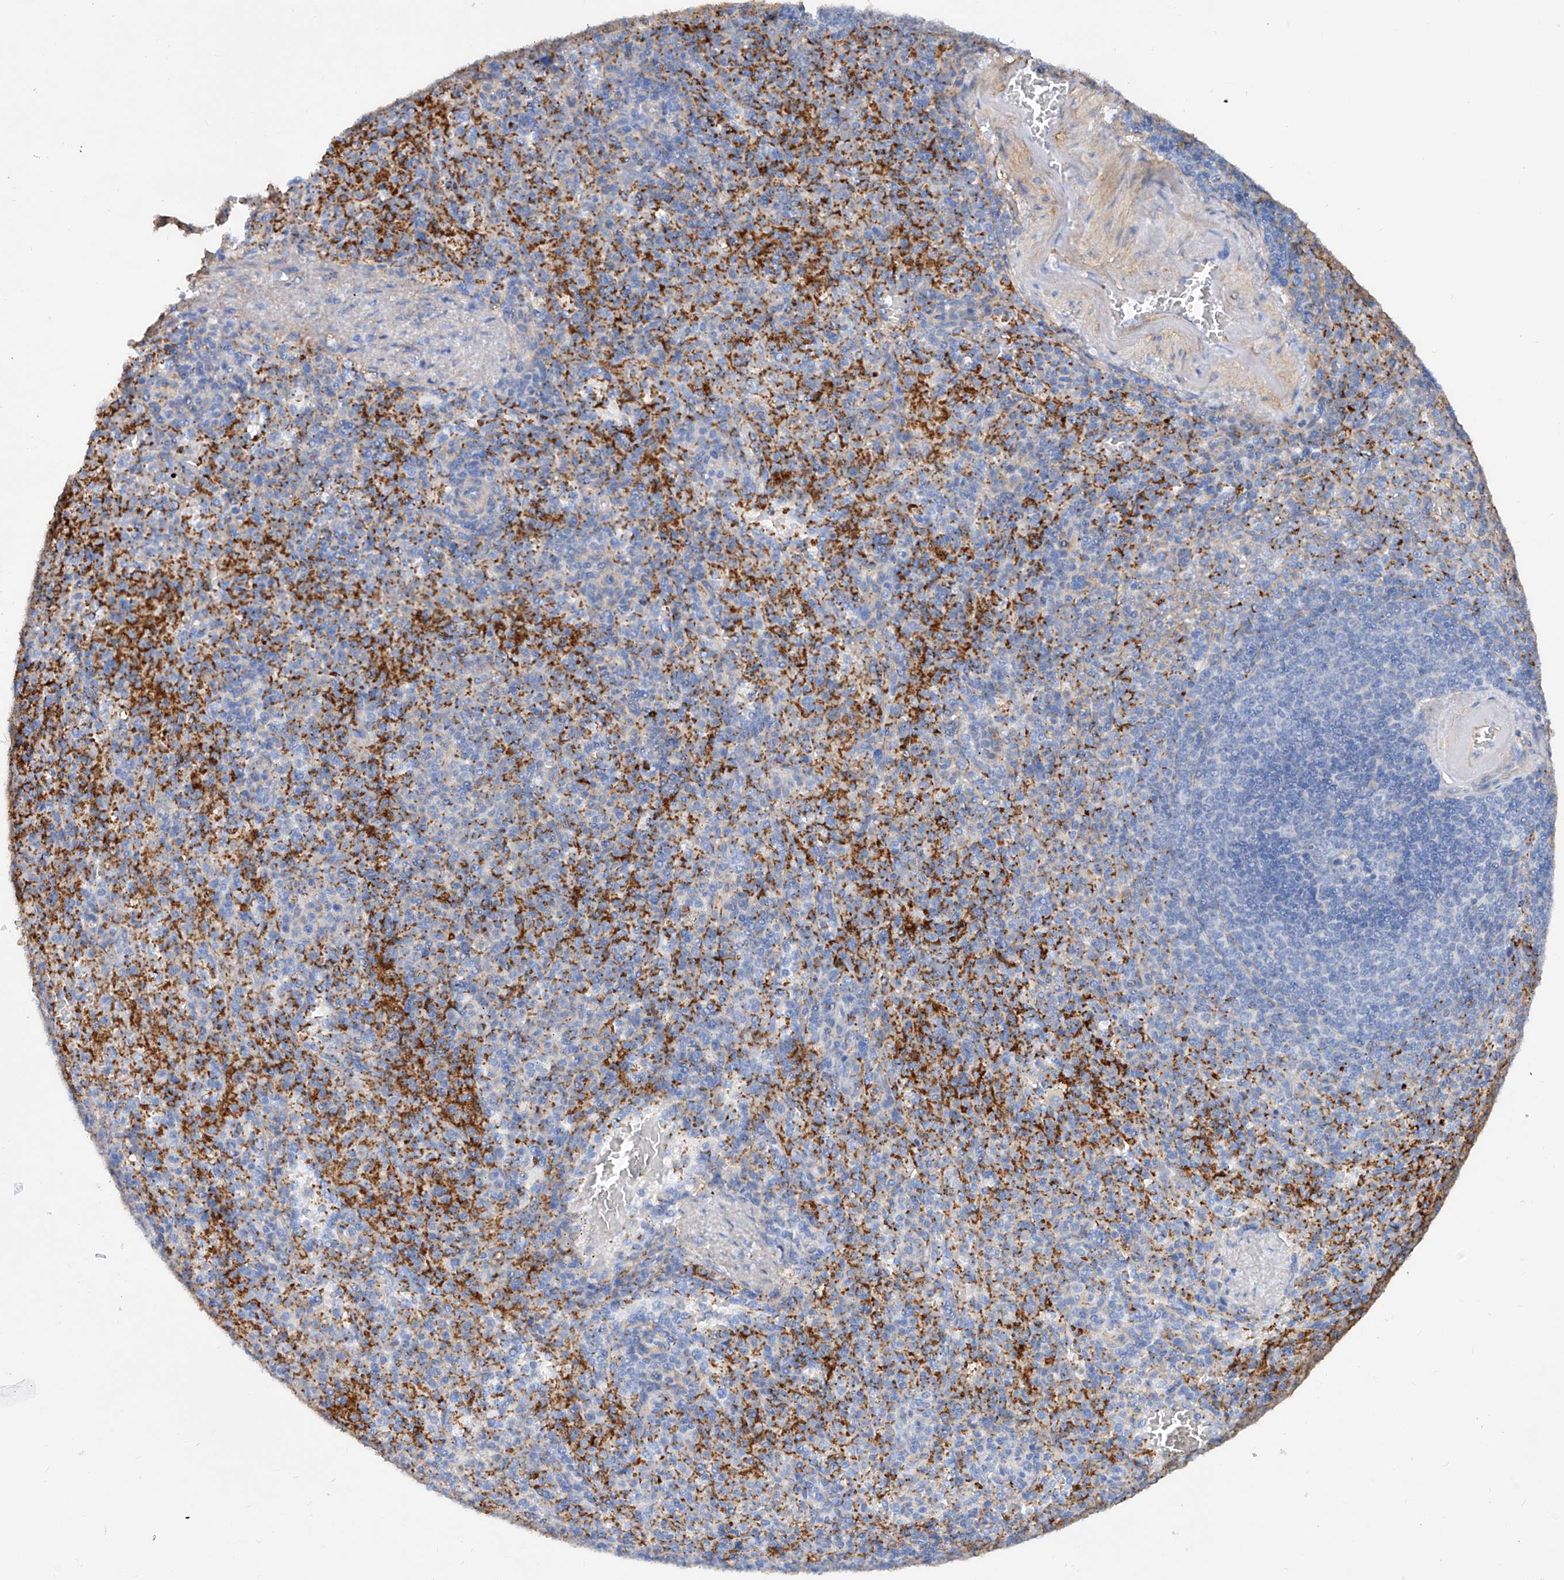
{"staining": {"intensity": "negative", "quantity": "none", "location": "none"}, "tissue": "spleen", "cell_type": "Cells in red pulp", "image_type": "normal", "snomed": [{"axis": "morphology", "description": "Normal tissue, NOS"}, {"axis": "topography", "description": "Spleen"}], "caption": "Immunohistochemistry (IHC) micrograph of normal spleen: human spleen stained with DAB (3,3'-diaminobenzidine) exhibits no significant protein staining in cells in red pulp.", "gene": "TAS2R60", "patient": {"sex": "female", "age": 74}}